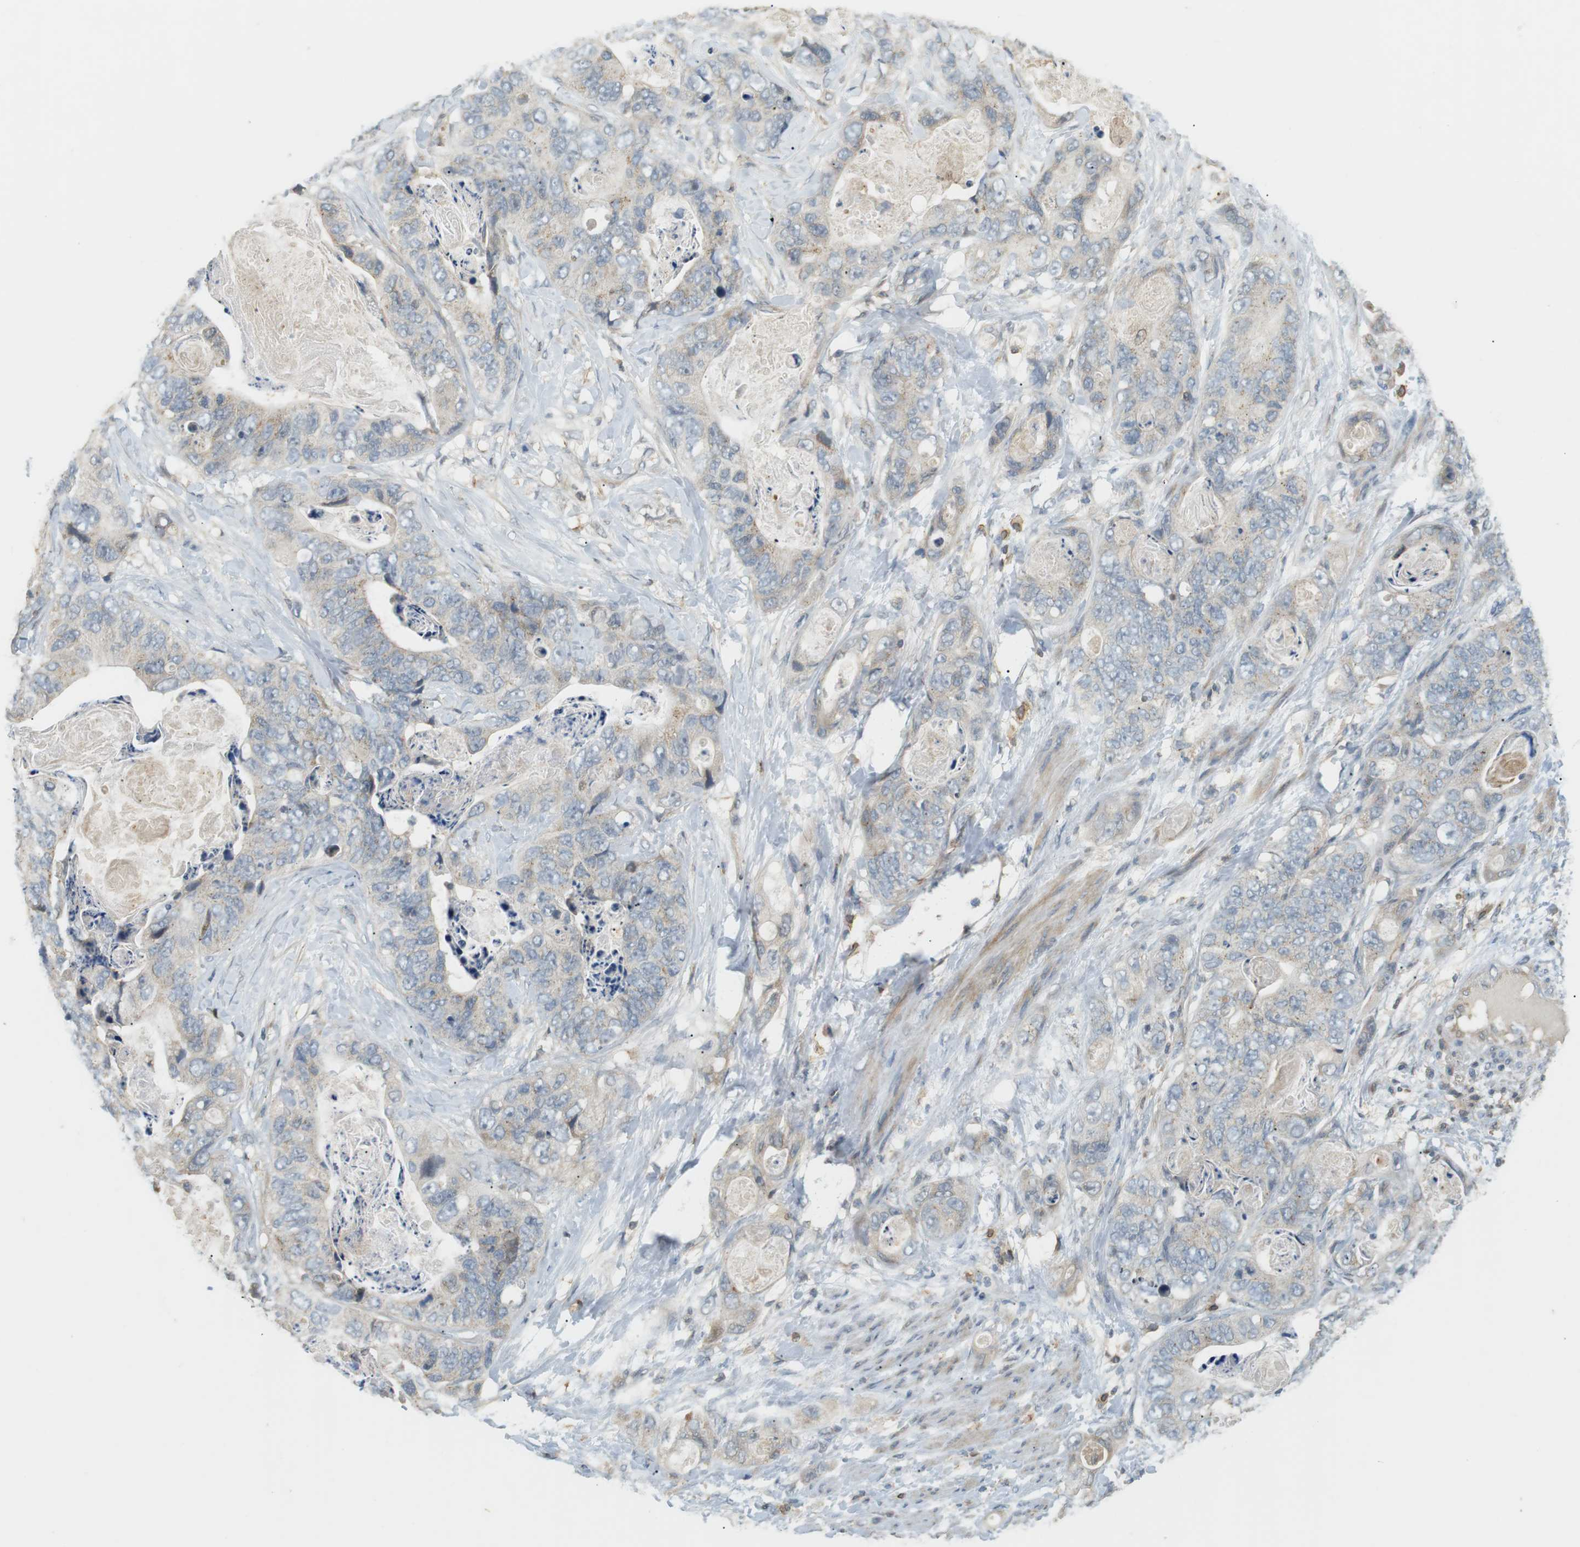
{"staining": {"intensity": "weak", "quantity": "<25%", "location": "cytoplasmic/membranous"}, "tissue": "stomach cancer", "cell_type": "Tumor cells", "image_type": "cancer", "snomed": [{"axis": "morphology", "description": "Adenocarcinoma, NOS"}, {"axis": "topography", "description": "Stomach"}], "caption": "There is no significant staining in tumor cells of stomach adenocarcinoma.", "gene": "P2RY1", "patient": {"sex": "female", "age": 89}}